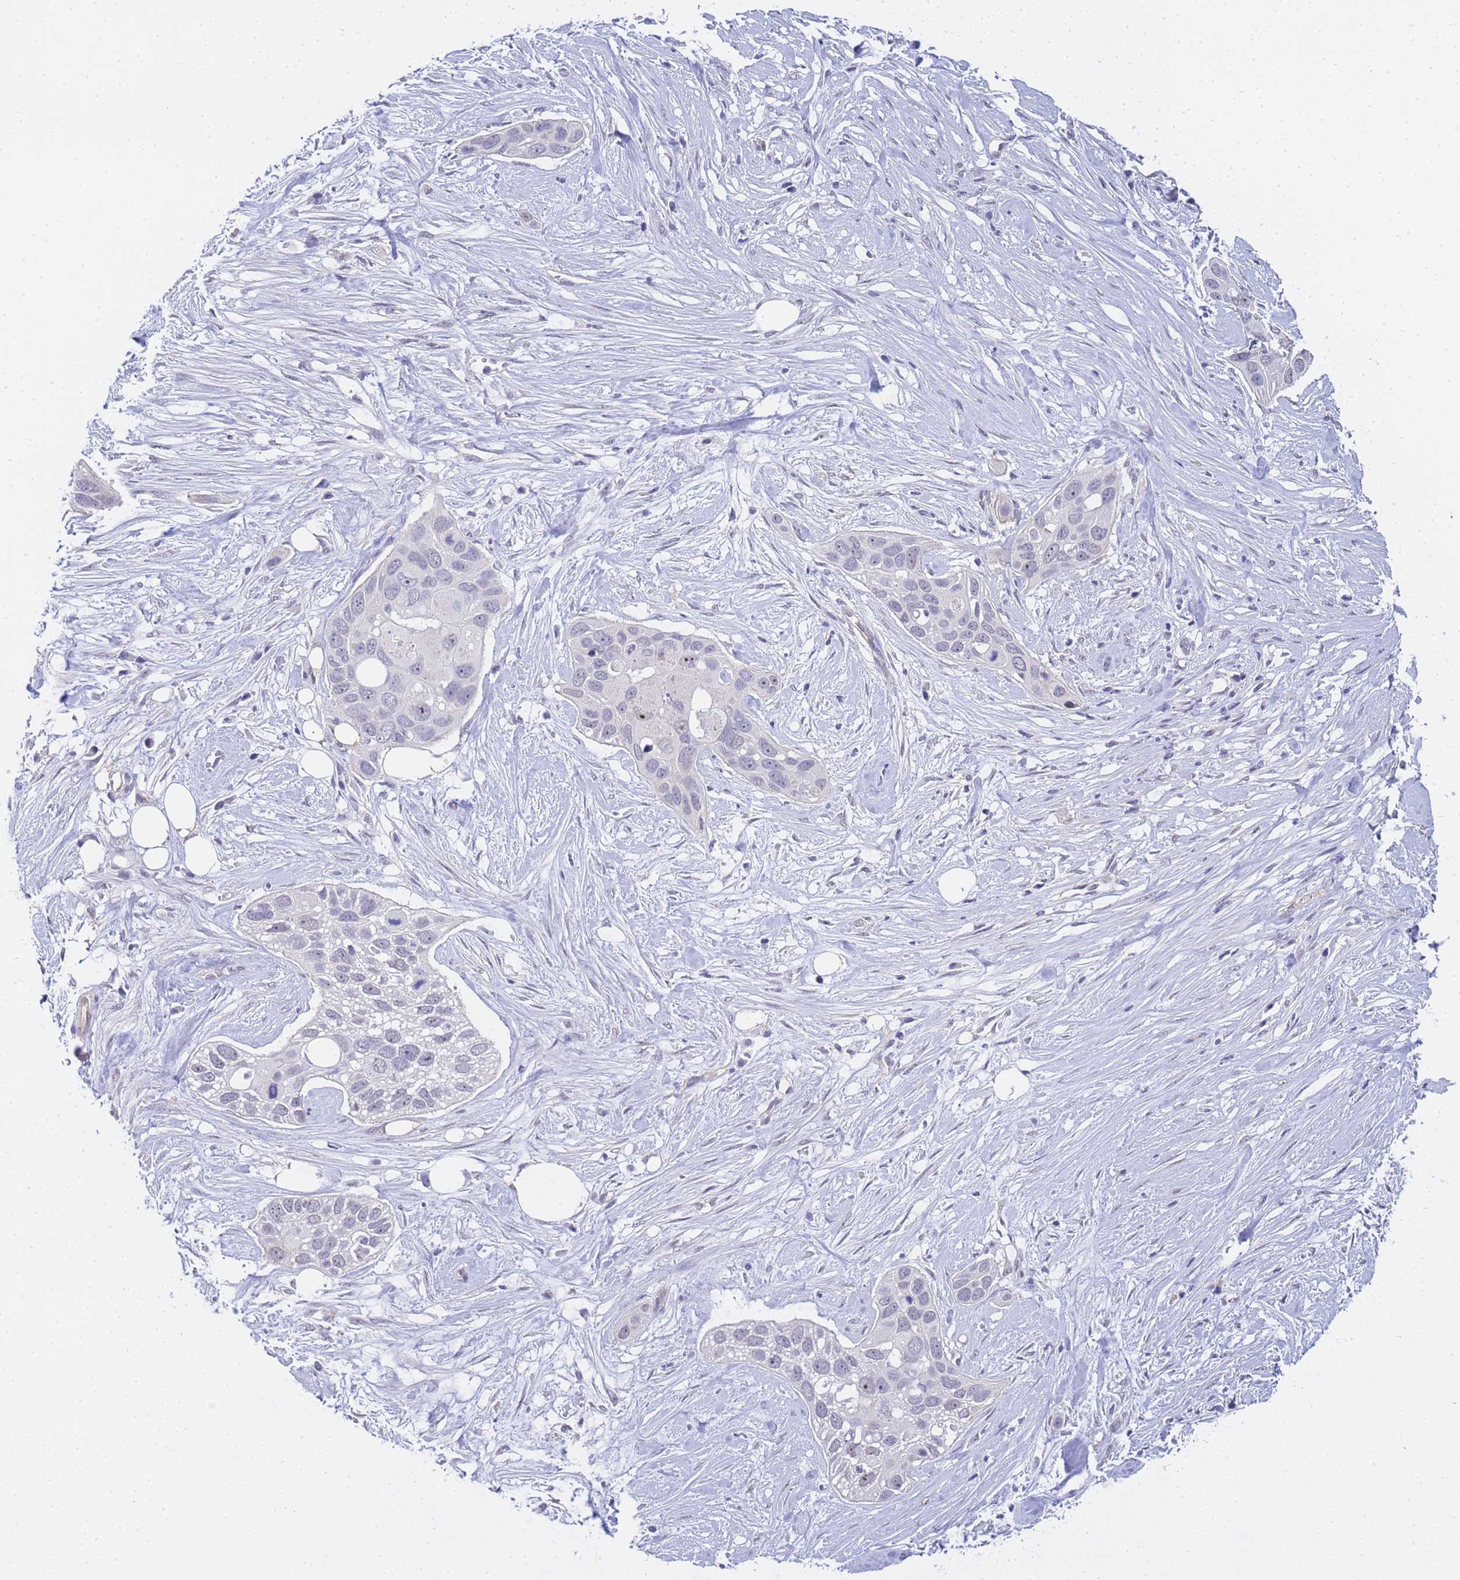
{"staining": {"intensity": "negative", "quantity": "none", "location": "none"}, "tissue": "pancreatic cancer", "cell_type": "Tumor cells", "image_type": "cancer", "snomed": [{"axis": "morphology", "description": "Adenocarcinoma, NOS"}, {"axis": "topography", "description": "Pancreas"}], "caption": "High magnification brightfield microscopy of pancreatic adenocarcinoma stained with DAB (3,3'-diaminobenzidine) (brown) and counterstained with hematoxylin (blue): tumor cells show no significant expression.", "gene": "GON4L", "patient": {"sex": "female", "age": 60}}